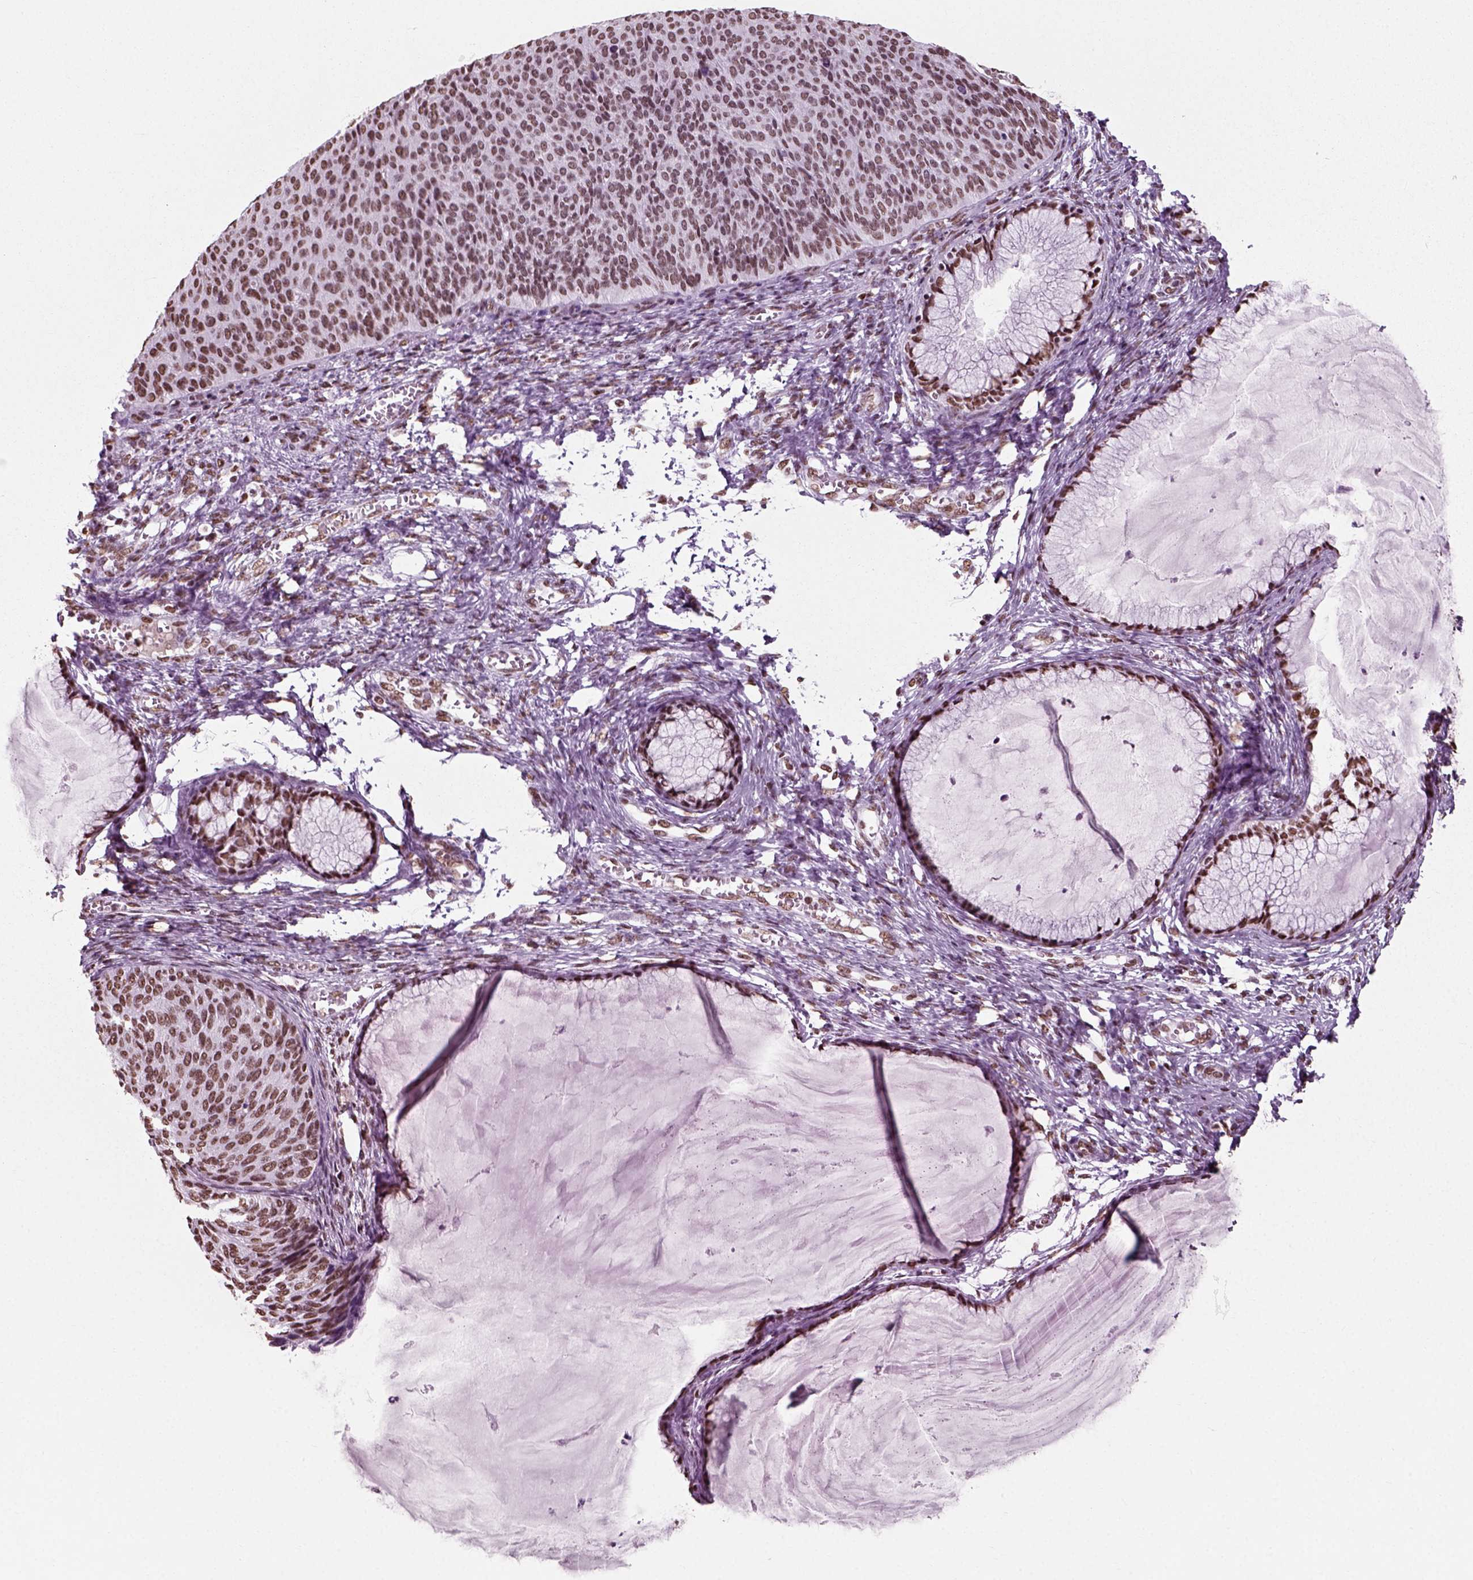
{"staining": {"intensity": "moderate", "quantity": ">75%", "location": "nuclear"}, "tissue": "cervical cancer", "cell_type": "Tumor cells", "image_type": "cancer", "snomed": [{"axis": "morphology", "description": "Squamous cell carcinoma, NOS"}, {"axis": "topography", "description": "Cervix"}], "caption": "Immunohistochemistry (IHC) of human cervical squamous cell carcinoma shows medium levels of moderate nuclear staining in approximately >75% of tumor cells. (DAB (3,3'-diaminobenzidine) IHC, brown staining for protein, blue staining for nuclei).", "gene": "POLR1H", "patient": {"sex": "female", "age": 36}}